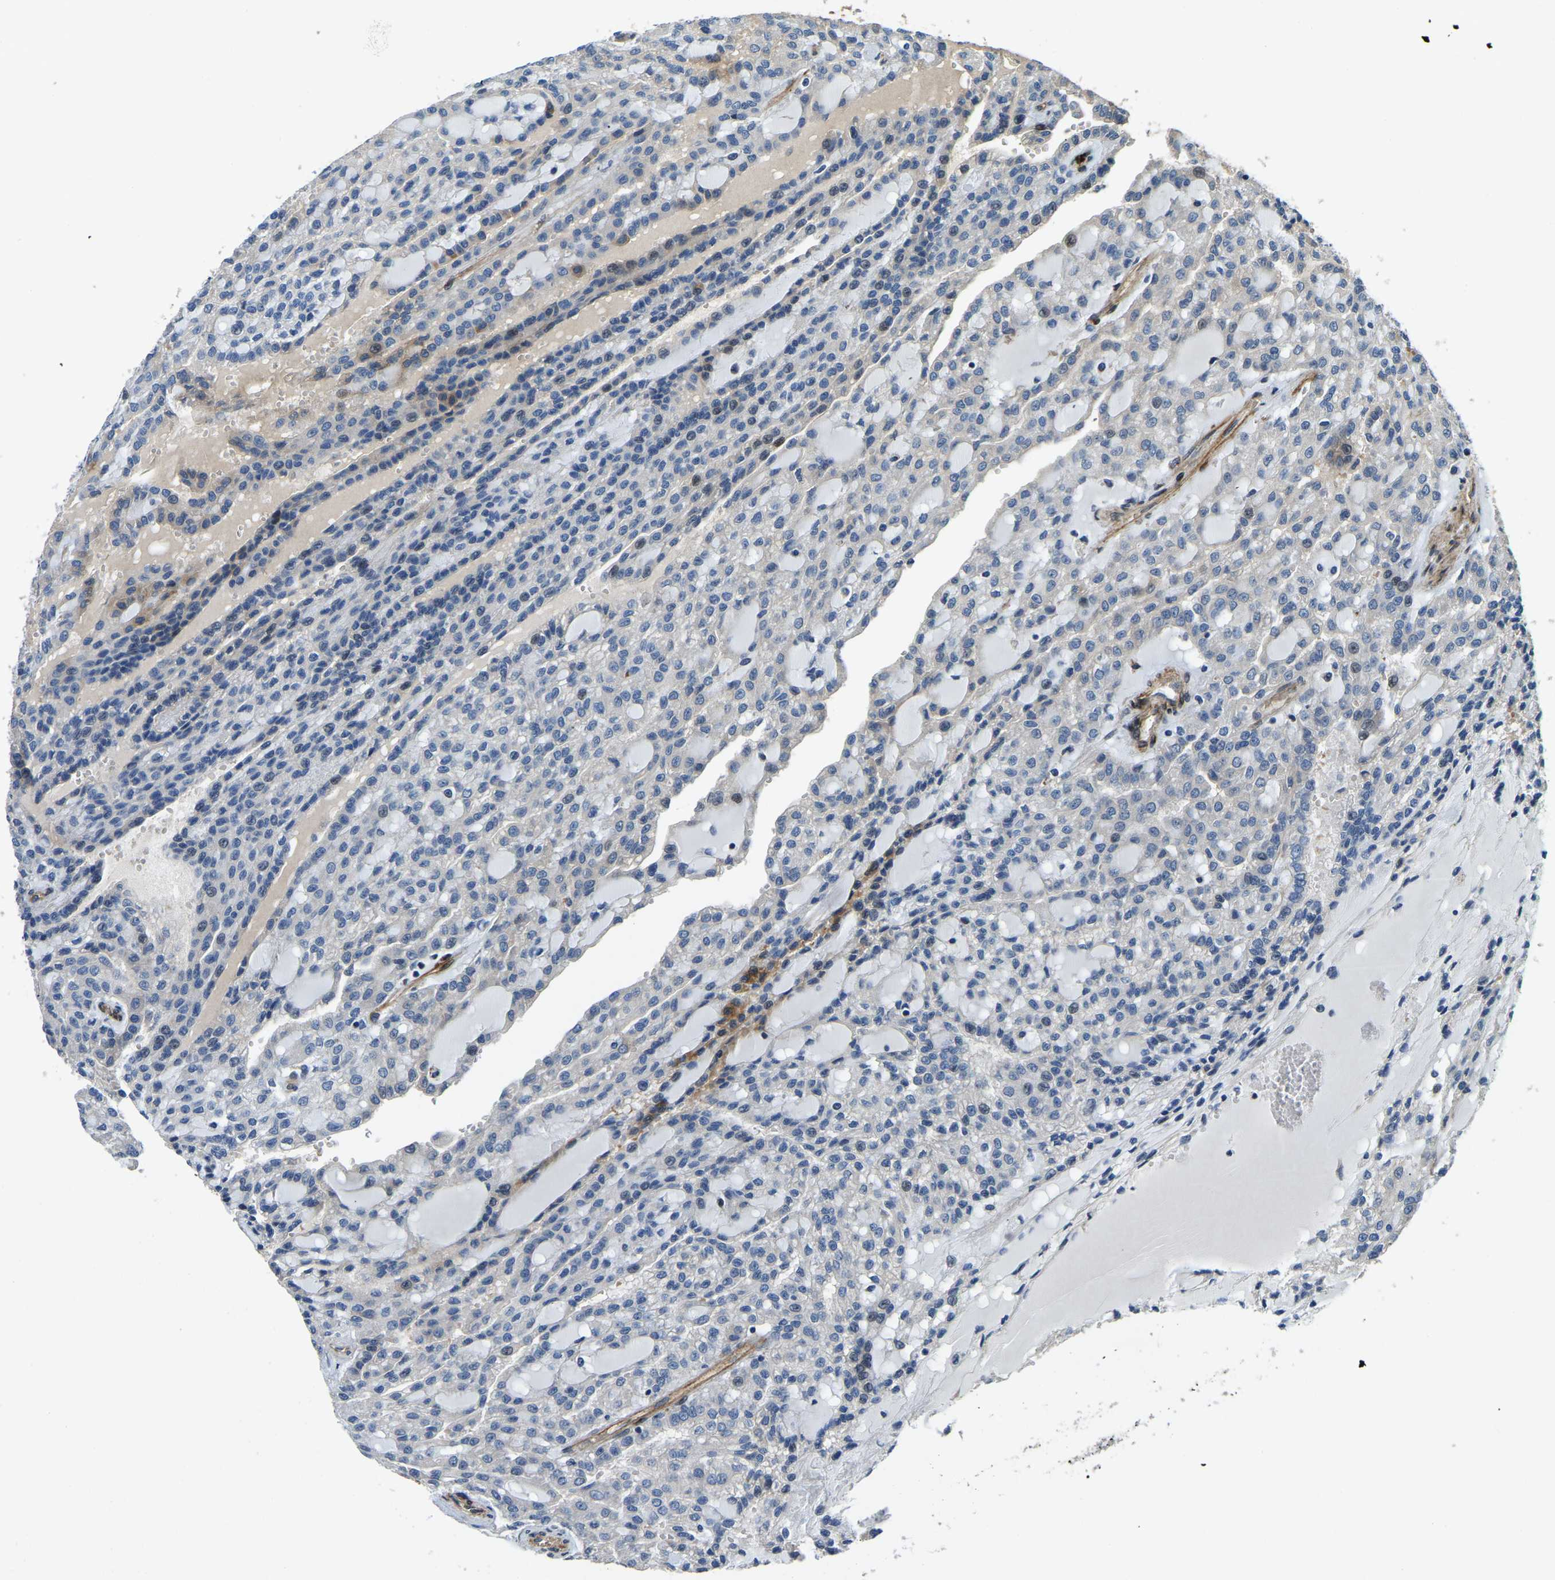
{"staining": {"intensity": "weak", "quantity": "<25%", "location": "cytoplasmic/membranous"}, "tissue": "renal cancer", "cell_type": "Tumor cells", "image_type": "cancer", "snomed": [{"axis": "morphology", "description": "Adenocarcinoma, NOS"}, {"axis": "topography", "description": "Kidney"}], "caption": "High power microscopy image of an immunohistochemistry image of renal adenocarcinoma, revealing no significant positivity in tumor cells. Nuclei are stained in blue.", "gene": "RNF39", "patient": {"sex": "male", "age": 63}}